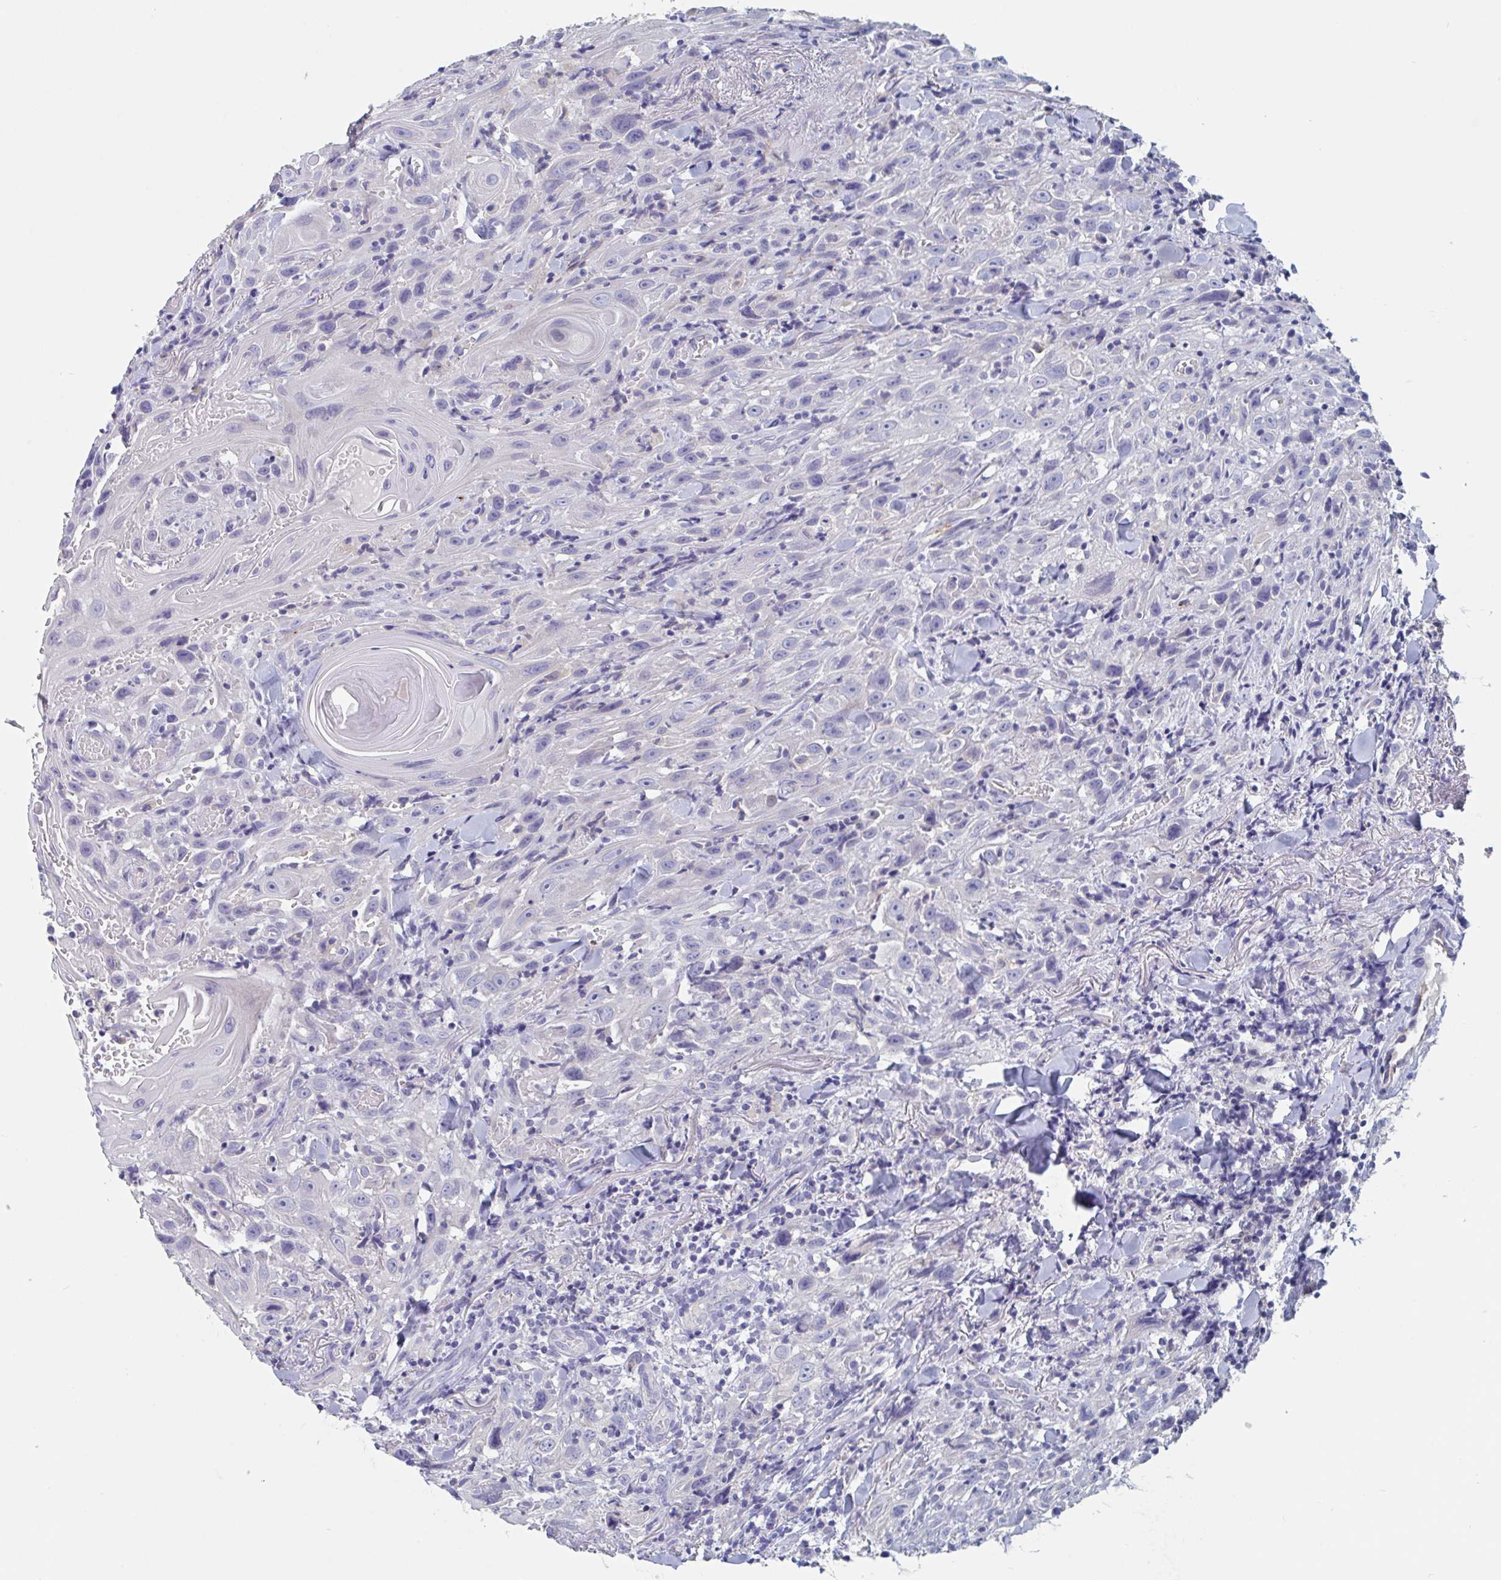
{"staining": {"intensity": "negative", "quantity": "none", "location": "none"}, "tissue": "head and neck cancer", "cell_type": "Tumor cells", "image_type": "cancer", "snomed": [{"axis": "morphology", "description": "Squamous cell carcinoma, NOS"}, {"axis": "topography", "description": "Head-Neck"}], "caption": "The micrograph displays no staining of tumor cells in head and neck squamous cell carcinoma.", "gene": "ABHD16A", "patient": {"sex": "female", "age": 95}}